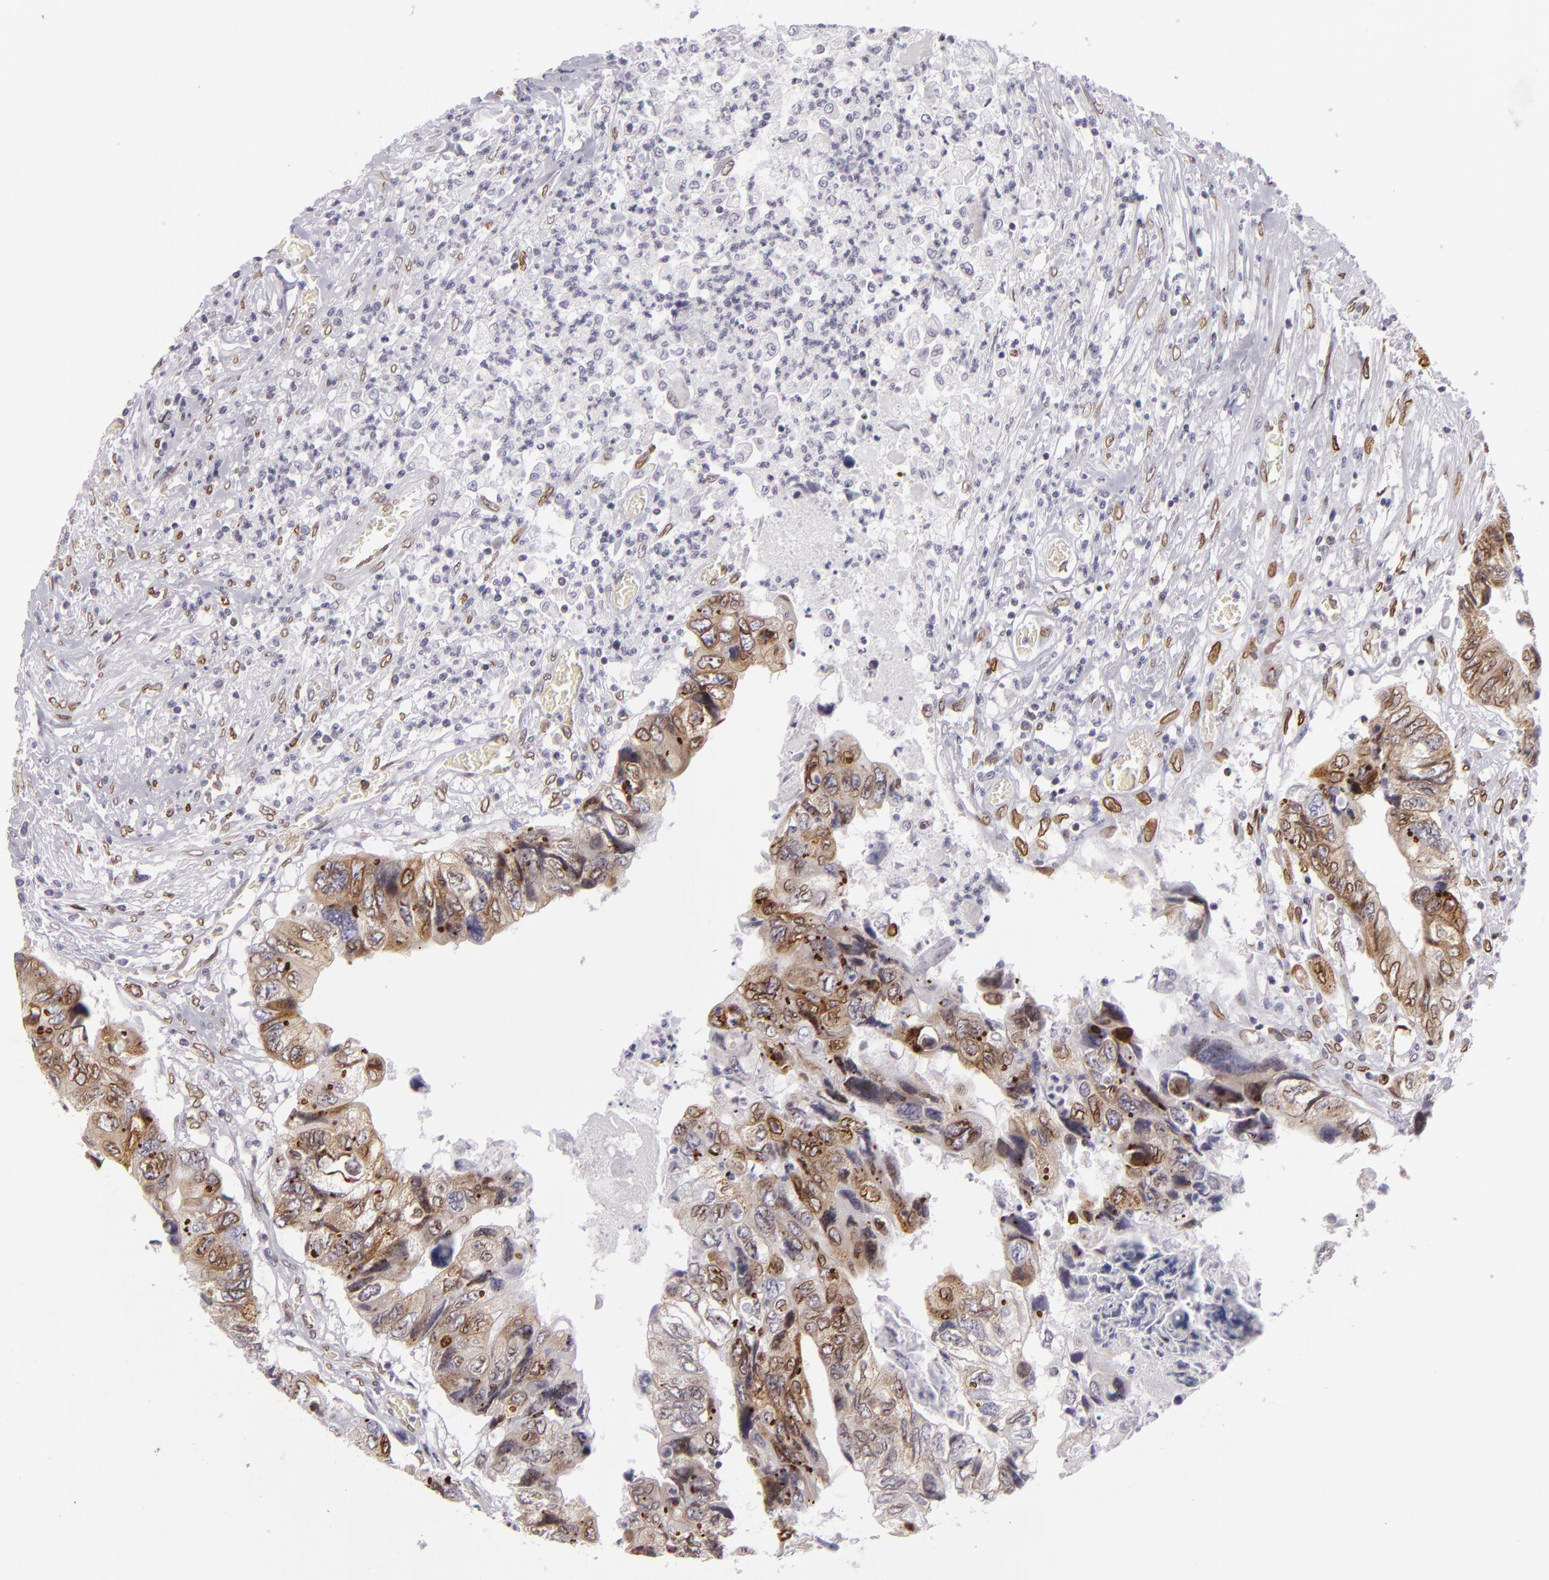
{"staining": {"intensity": "strong", "quantity": ">75%", "location": "cytoplasmic/membranous,nuclear"}, "tissue": "colorectal cancer", "cell_type": "Tumor cells", "image_type": "cancer", "snomed": [{"axis": "morphology", "description": "Adenocarcinoma, NOS"}, {"axis": "topography", "description": "Rectum"}], "caption": "Protein expression analysis of adenocarcinoma (colorectal) reveals strong cytoplasmic/membranous and nuclear staining in about >75% of tumor cells. (brown staining indicates protein expression, while blue staining denotes nuclei).", "gene": "EMD", "patient": {"sex": "female", "age": 82}}